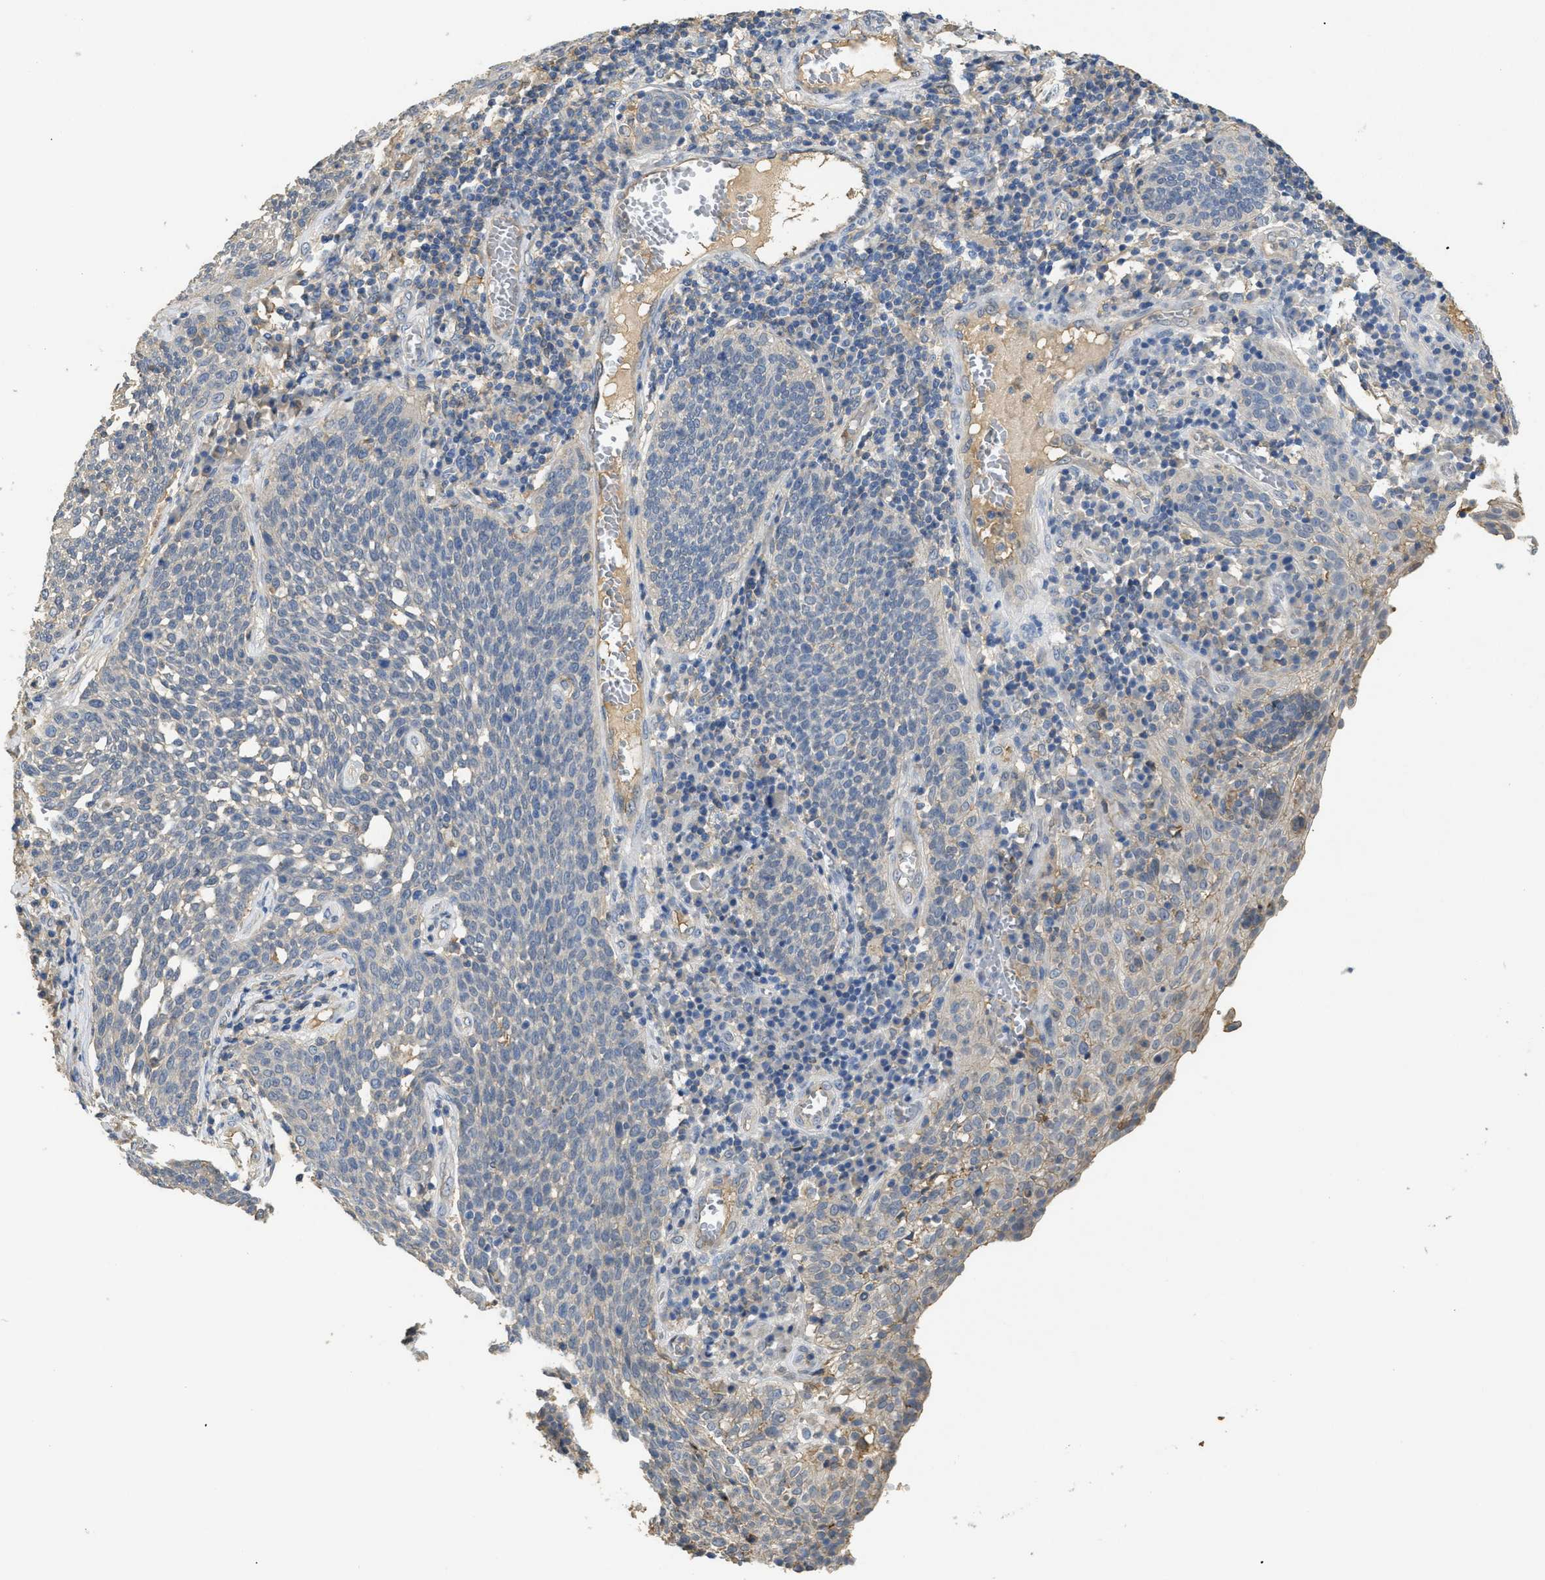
{"staining": {"intensity": "negative", "quantity": "none", "location": "none"}, "tissue": "cervical cancer", "cell_type": "Tumor cells", "image_type": "cancer", "snomed": [{"axis": "morphology", "description": "Squamous cell carcinoma, NOS"}, {"axis": "topography", "description": "Cervix"}], "caption": "Micrograph shows no significant protein expression in tumor cells of squamous cell carcinoma (cervical). (DAB (3,3'-diaminobenzidine) IHC with hematoxylin counter stain).", "gene": "ANXA4", "patient": {"sex": "female", "age": 34}}